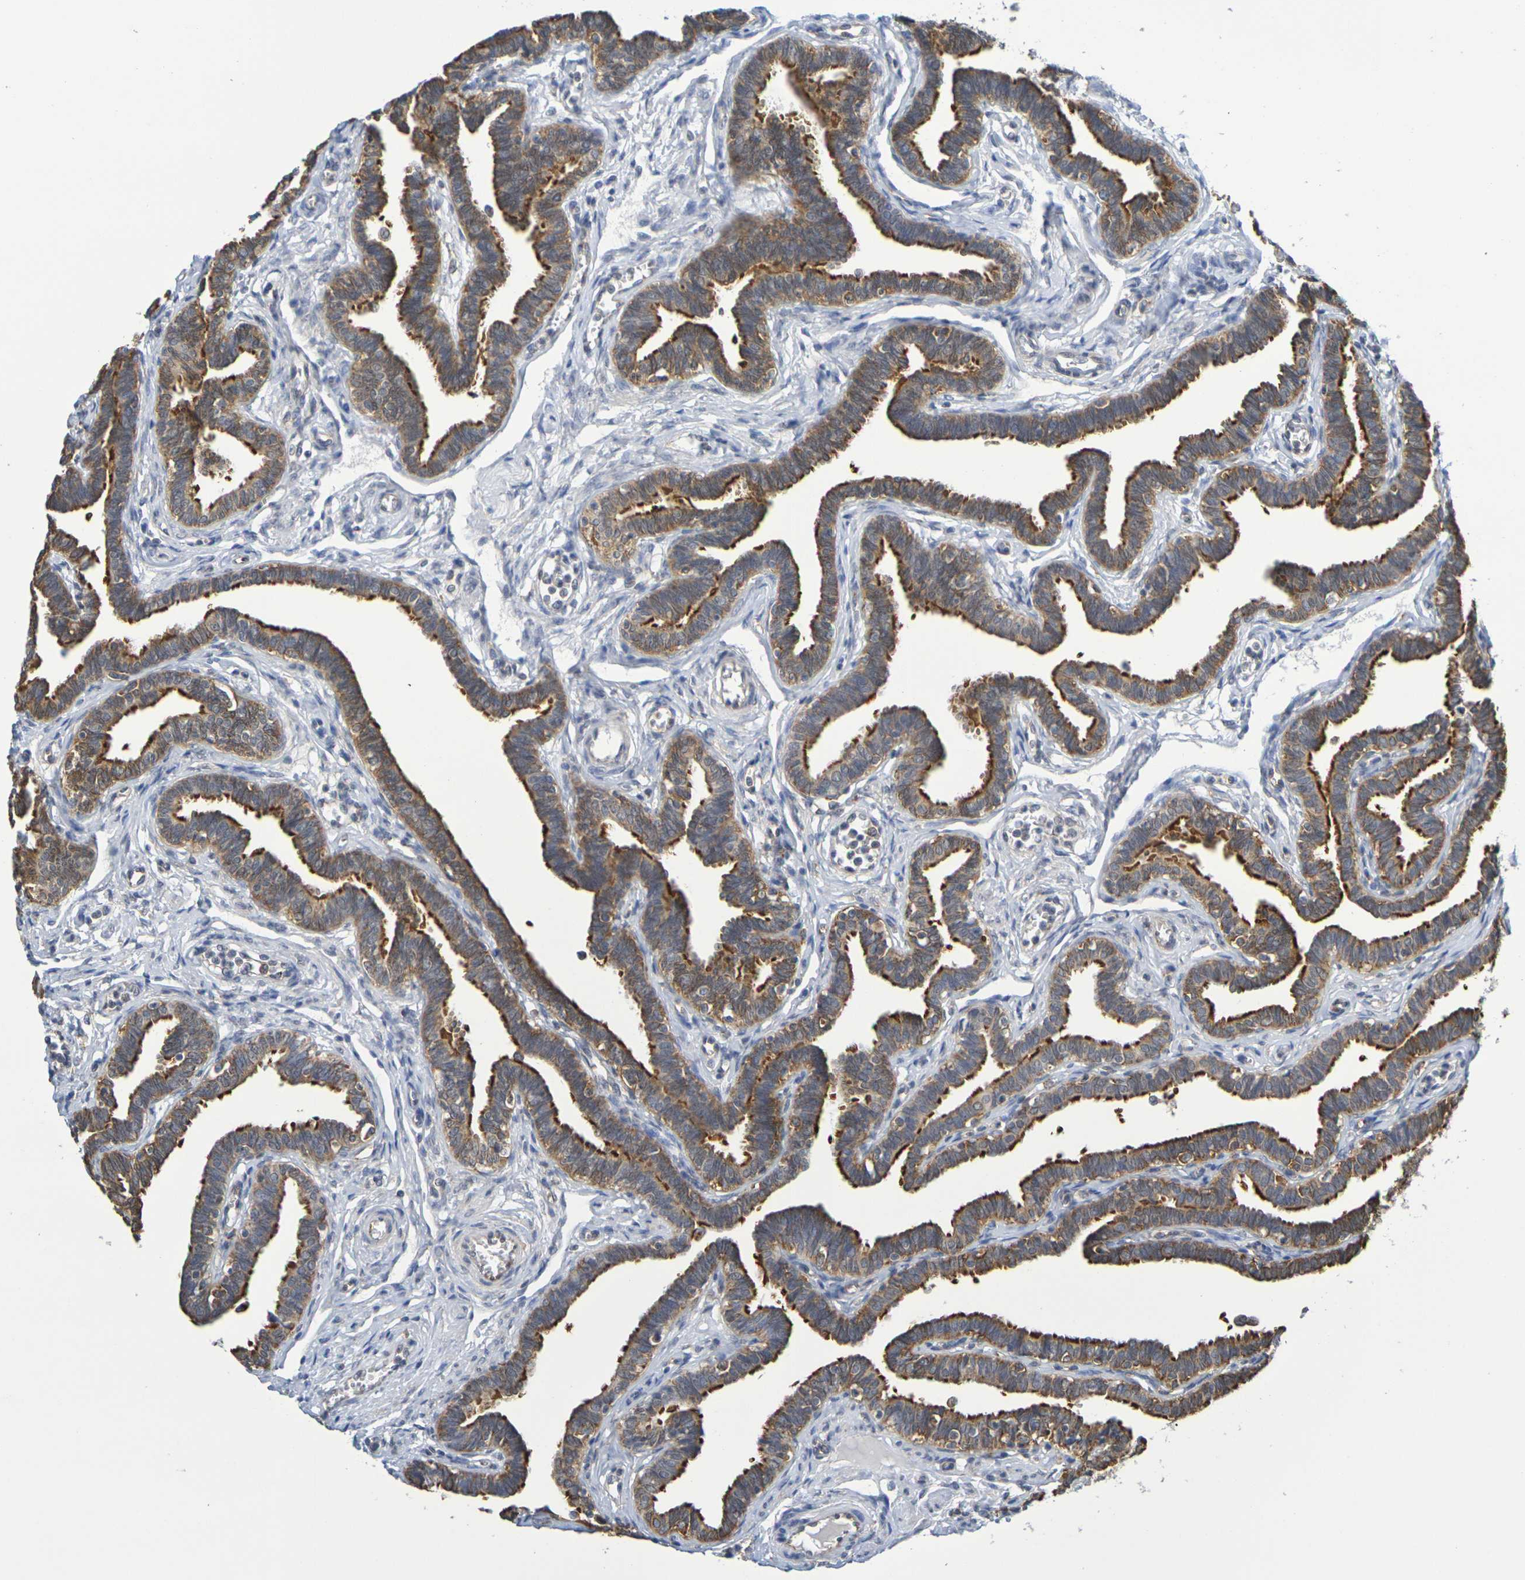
{"staining": {"intensity": "strong", "quantity": ">75%", "location": "cytoplasmic/membranous"}, "tissue": "fallopian tube", "cell_type": "Glandular cells", "image_type": "normal", "snomed": [{"axis": "morphology", "description": "Normal tissue, NOS"}, {"axis": "topography", "description": "Fallopian tube"}, {"axis": "topography", "description": "Ovary"}], "caption": "DAB immunohistochemical staining of normal fallopian tube displays strong cytoplasmic/membranous protein positivity in about >75% of glandular cells.", "gene": "CHRNB1", "patient": {"sex": "female", "age": 23}}